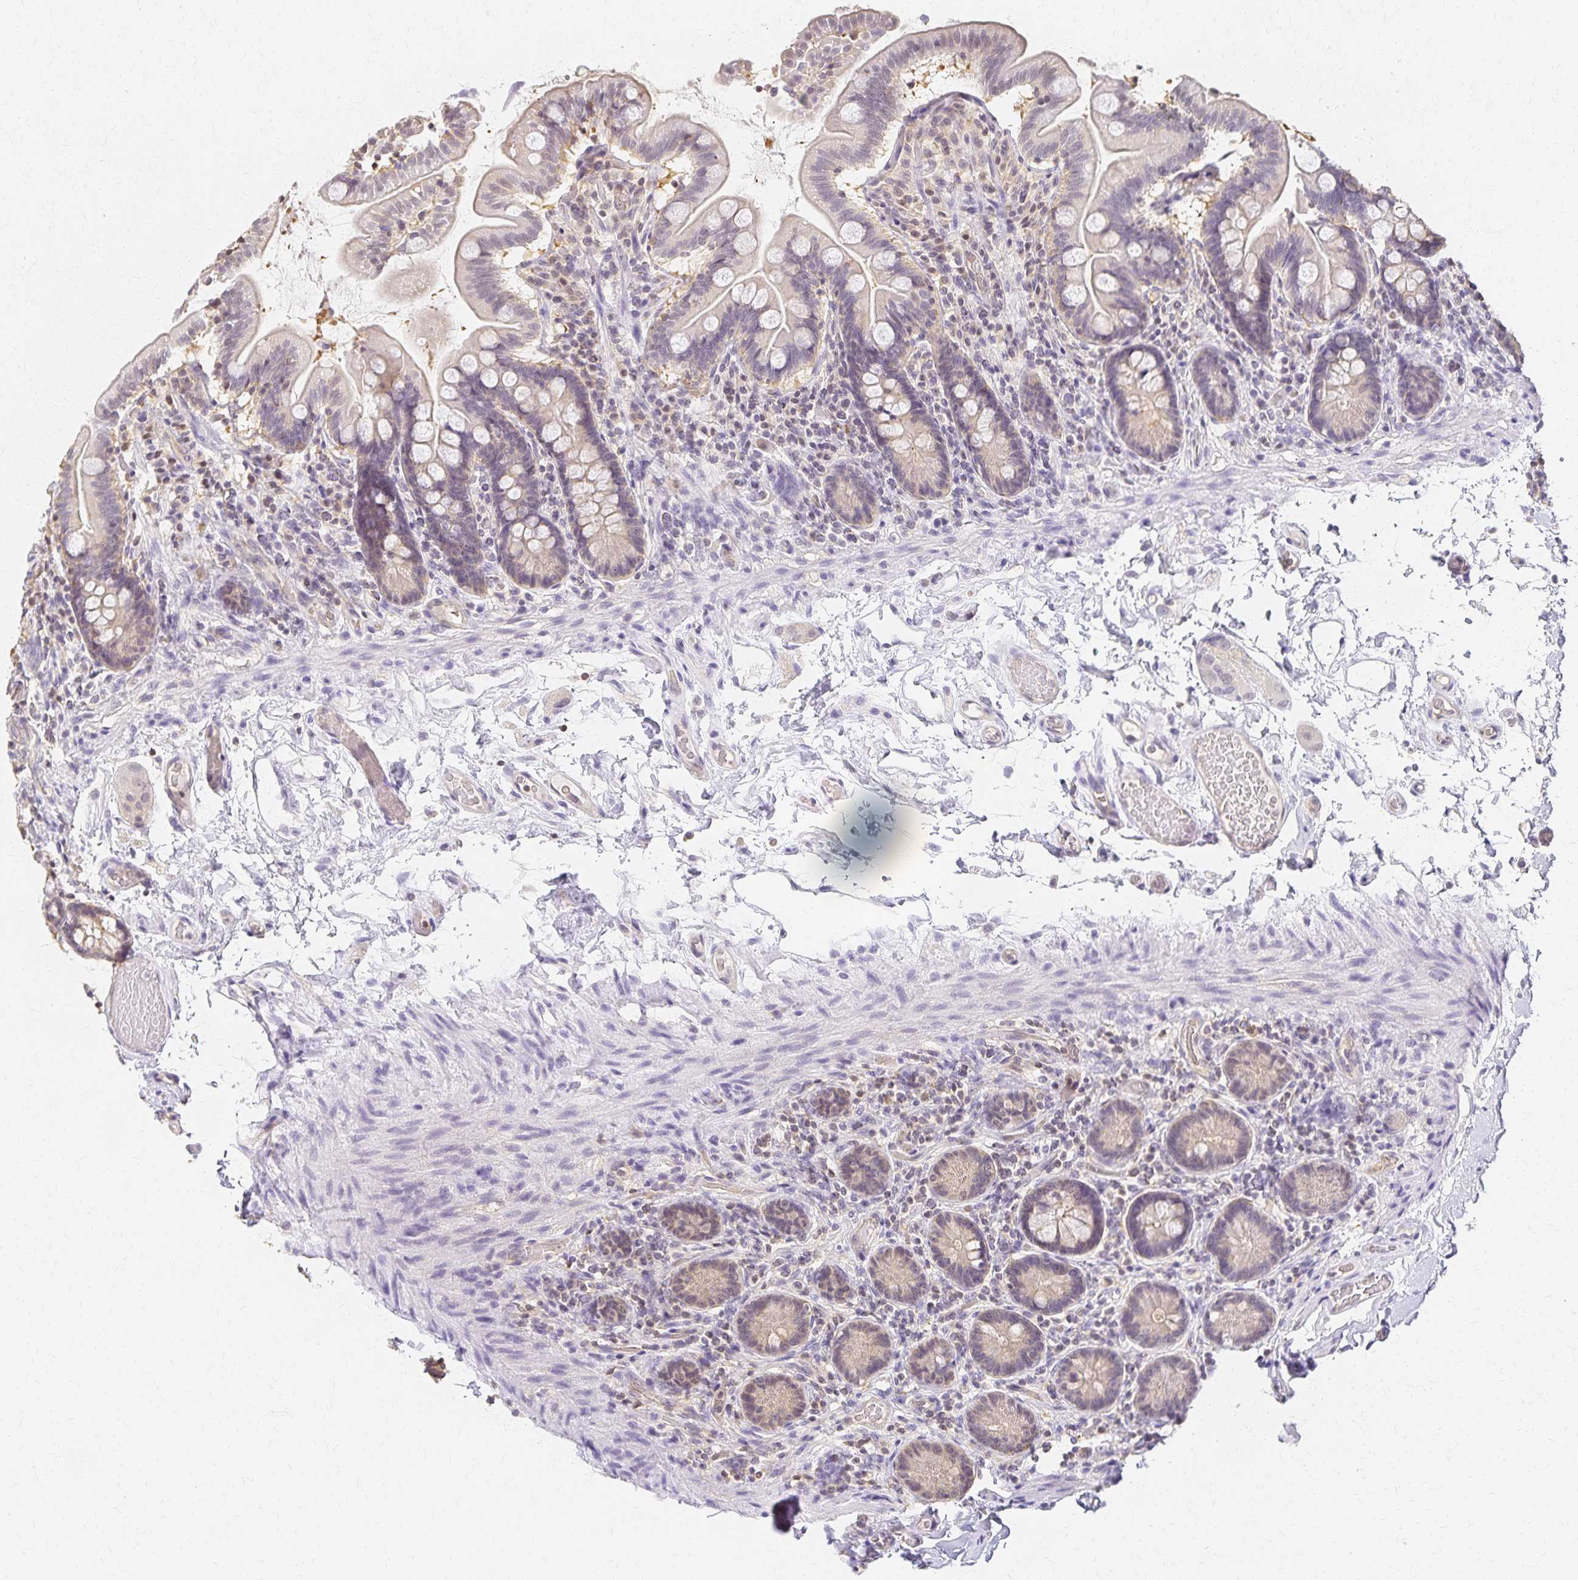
{"staining": {"intensity": "weak", "quantity": "<25%", "location": "cytoplasmic/membranous,nuclear"}, "tissue": "small intestine", "cell_type": "Glandular cells", "image_type": "normal", "snomed": [{"axis": "morphology", "description": "Normal tissue, NOS"}, {"axis": "topography", "description": "Small intestine"}], "caption": "An IHC micrograph of unremarkable small intestine is shown. There is no staining in glandular cells of small intestine. (DAB immunohistochemistry (IHC) with hematoxylin counter stain).", "gene": "AZGP1", "patient": {"sex": "female", "age": 64}}